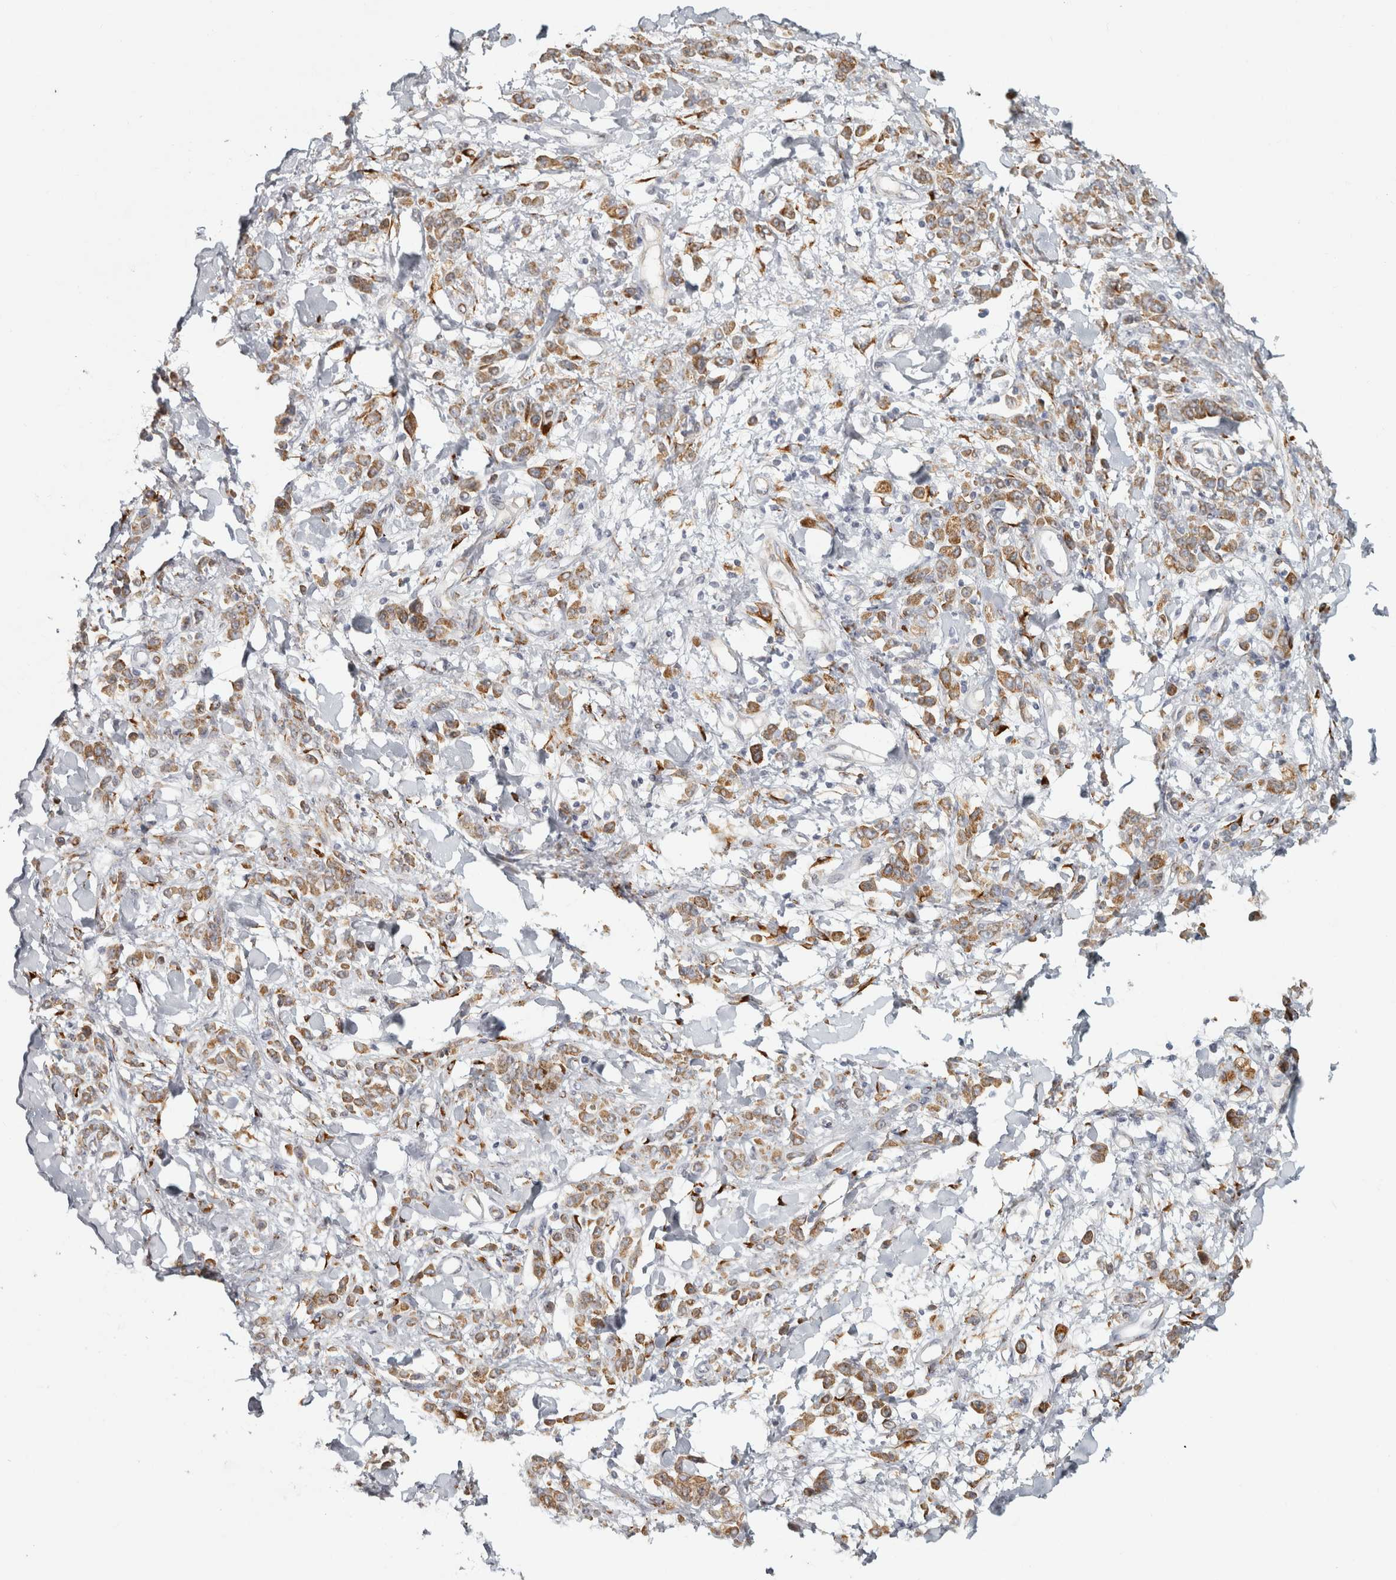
{"staining": {"intensity": "moderate", "quantity": ">75%", "location": "cytoplasmic/membranous"}, "tissue": "stomach cancer", "cell_type": "Tumor cells", "image_type": "cancer", "snomed": [{"axis": "morphology", "description": "Normal tissue, NOS"}, {"axis": "morphology", "description": "Adenocarcinoma, NOS"}, {"axis": "topography", "description": "Stomach"}], "caption": "Immunohistochemistry (IHC) of stomach cancer (adenocarcinoma) shows medium levels of moderate cytoplasmic/membranous positivity in about >75% of tumor cells.", "gene": "OSTN", "patient": {"sex": "male", "age": 82}}